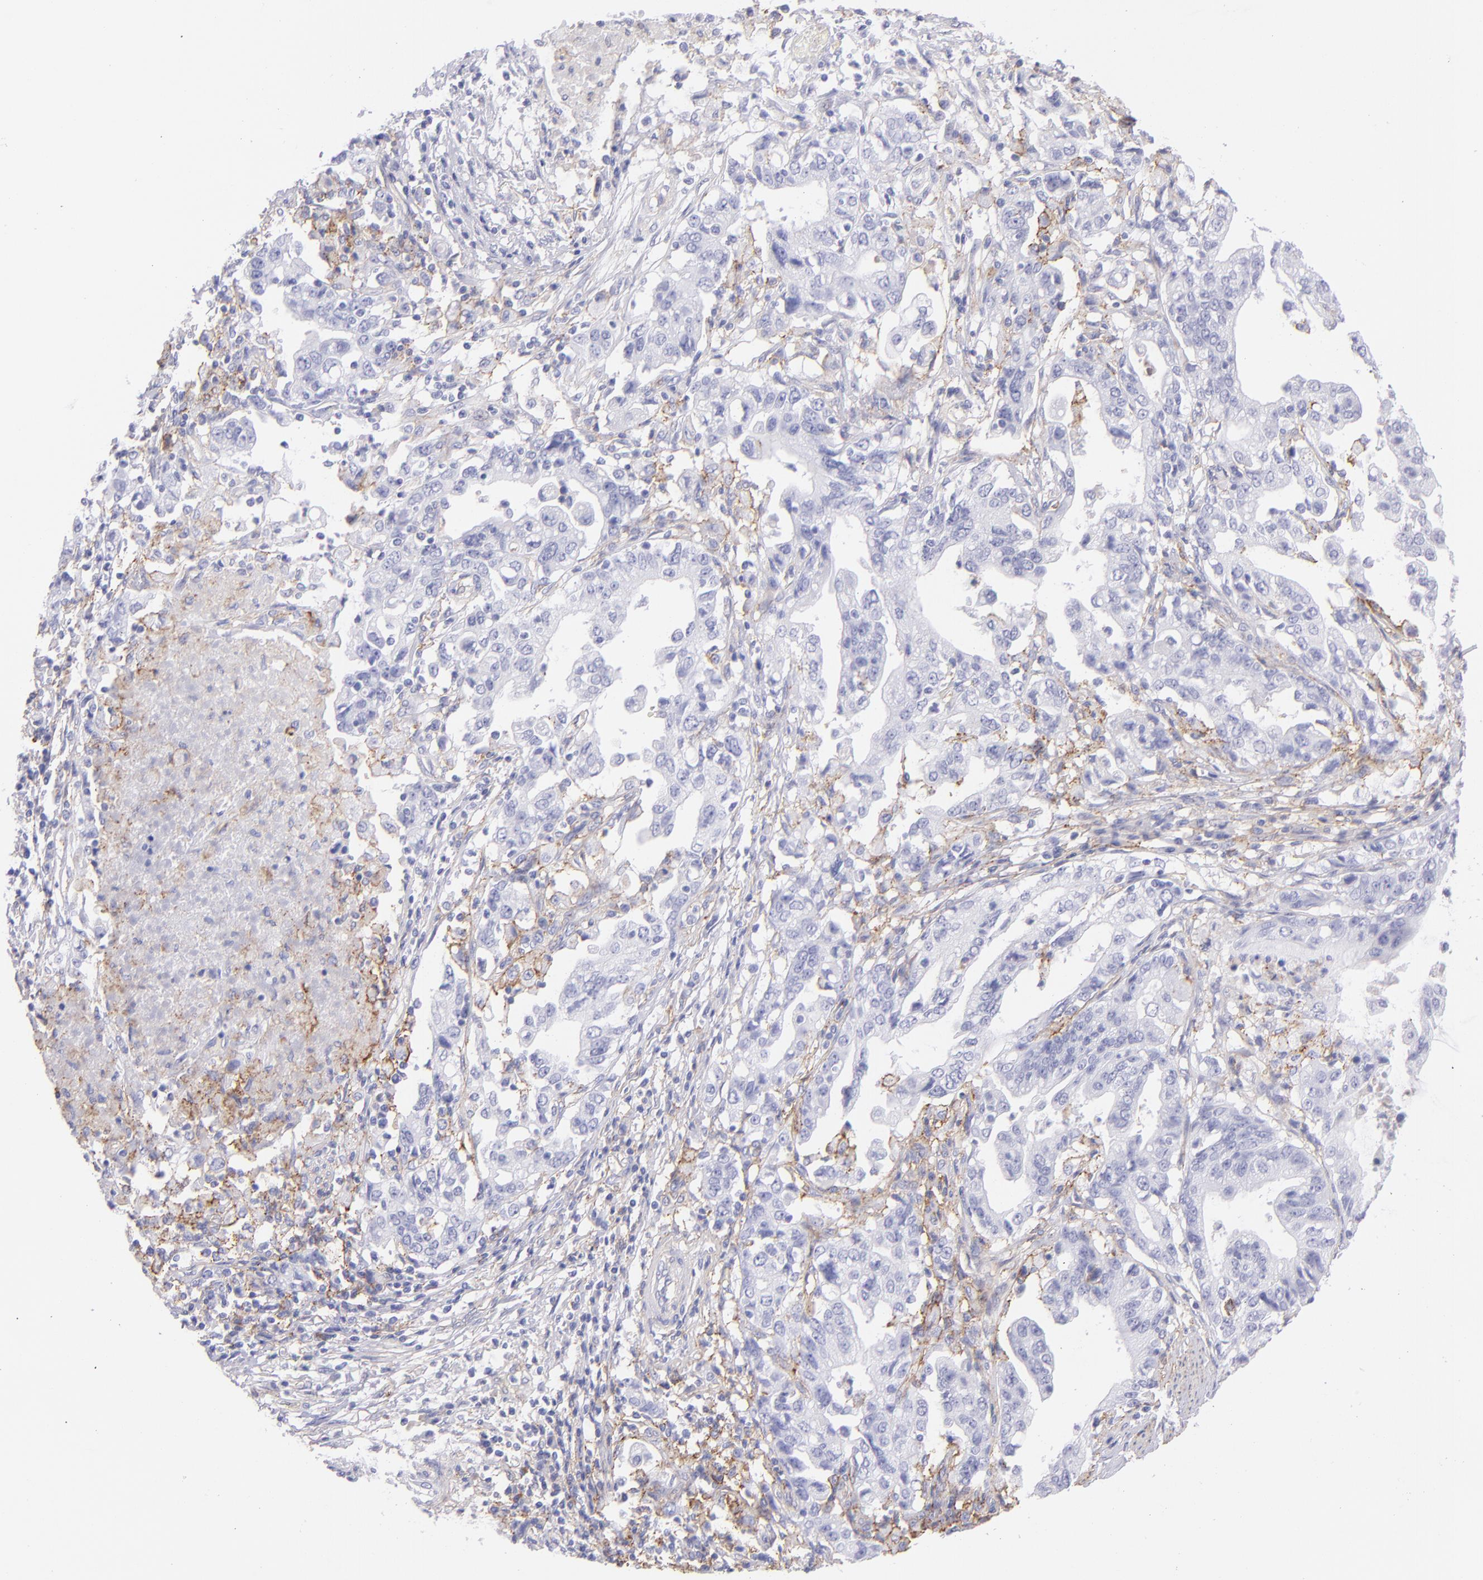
{"staining": {"intensity": "negative", "quantity": "none", "location": "none"}, "tissue": "stomach cancer", "cell_type": "Tumor cells", "image_type": "cancer", "snomed": [{"axis": "morphology", "description": "Adenocarcinoma, NOS"}, {"axis": "topography", "description": "Stomach, upper"}], "caption": "IHC photomicrograph of neoplastic tissue: adenocarcinoma (stomach) stained with DAB (3,3'-diaminobenzidine) demonstrates no significant protein positivity in tumor cells.", "gene": "CD81", "patient": {"sex": "female", "age": 50}}